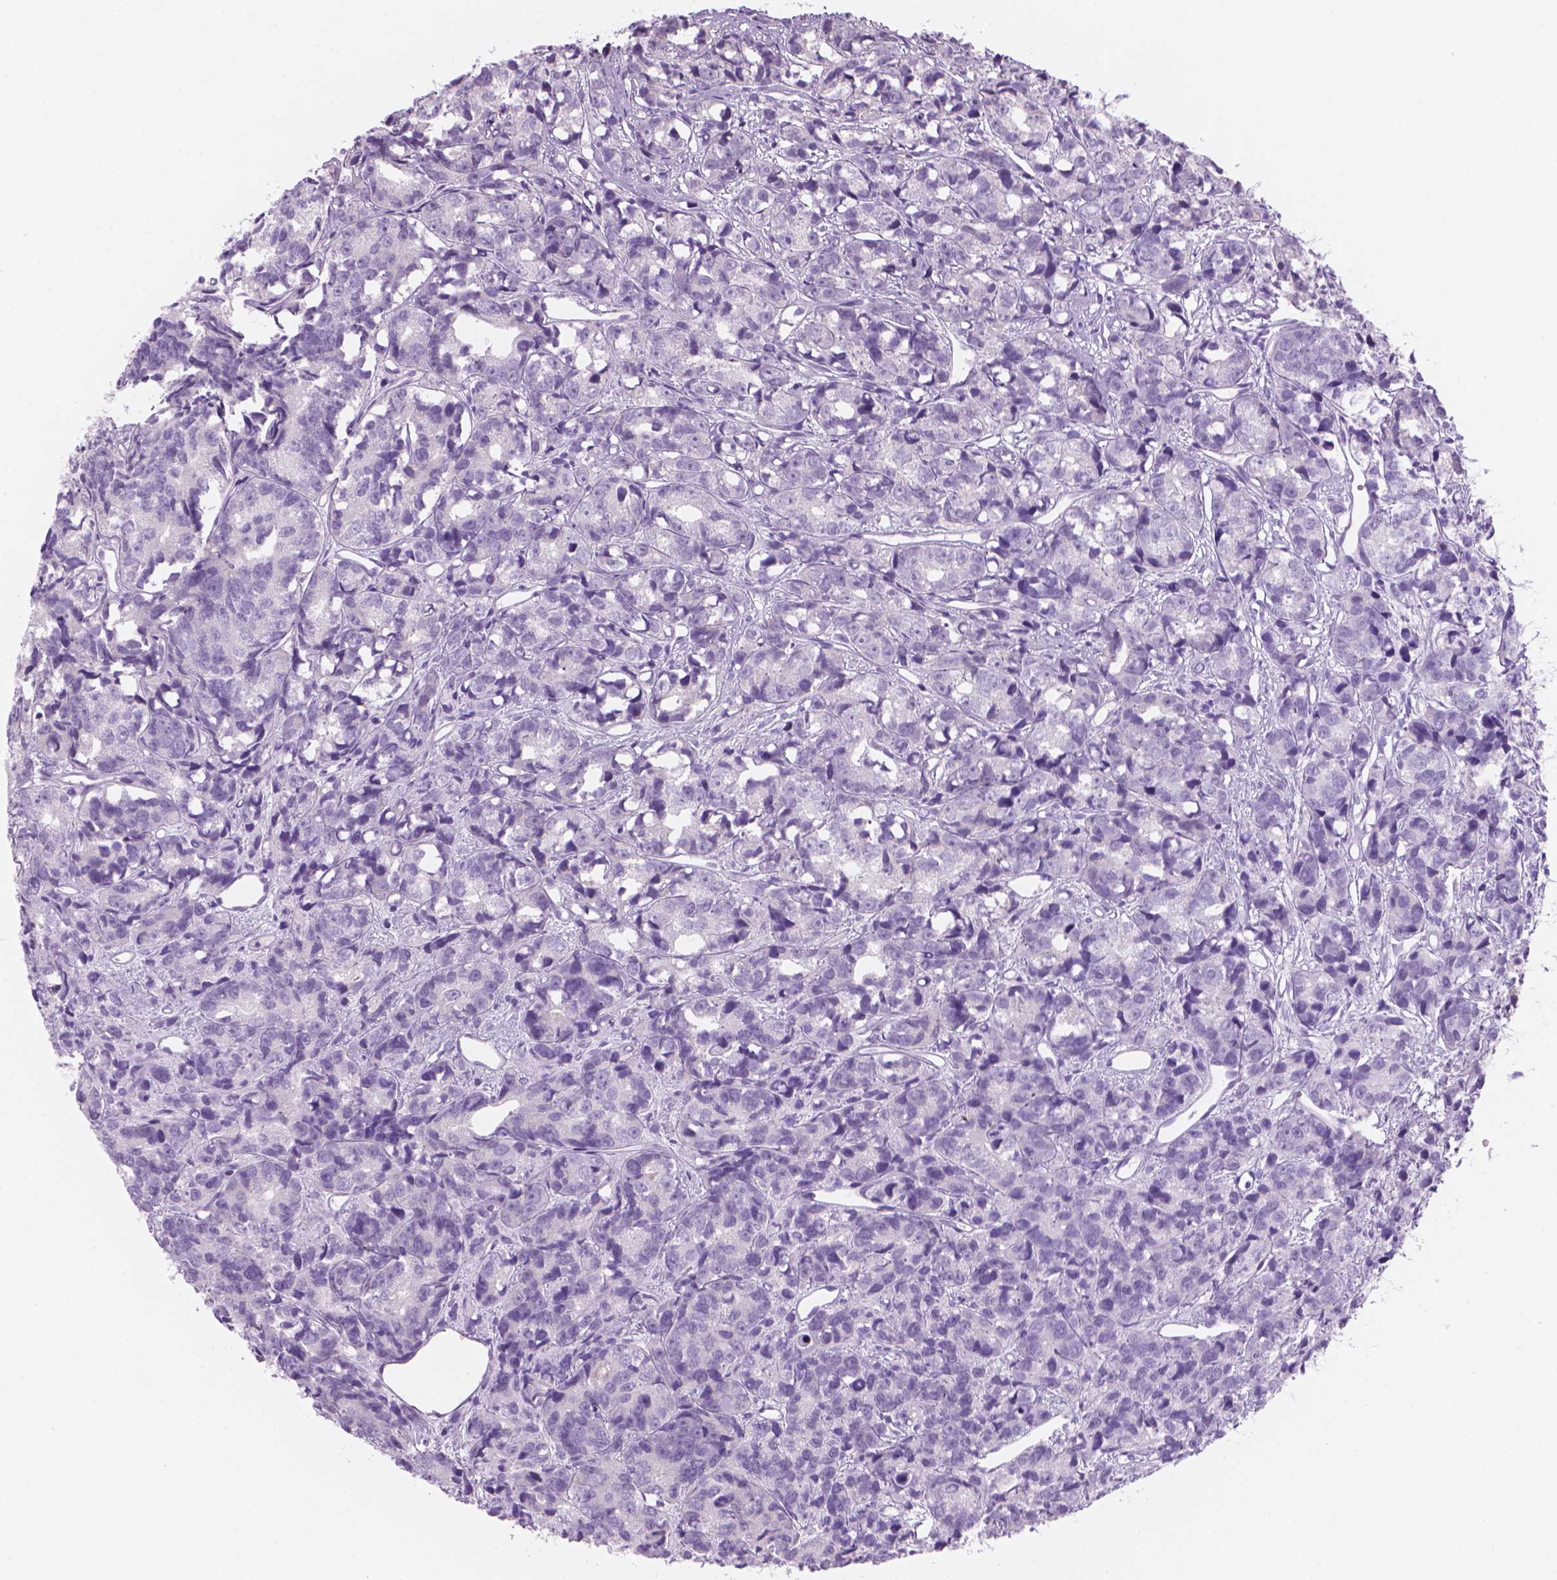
{"staining": {"intensity": "weak", "quantity": "<25%", "location": "cytoplasmic/membranous"}, "tissue": "prostate cancer", "cell_type": "Tumor cells", "image_type": "cancer", "snomed": [{"axis": "morphology", "description": "Adenocarcinoma, High grade"}, {"axis": "topography", "description": "Prostate"}], "caption": "Immunohistochemistry micrograph of prostate cancer (adenocarcinoma (high-grade)) stained for a protein (brown), which exhibits no expression in tumor cells.", "gene": "ENSG00000187186", "patient": {"sex": "male", "age": 77}}